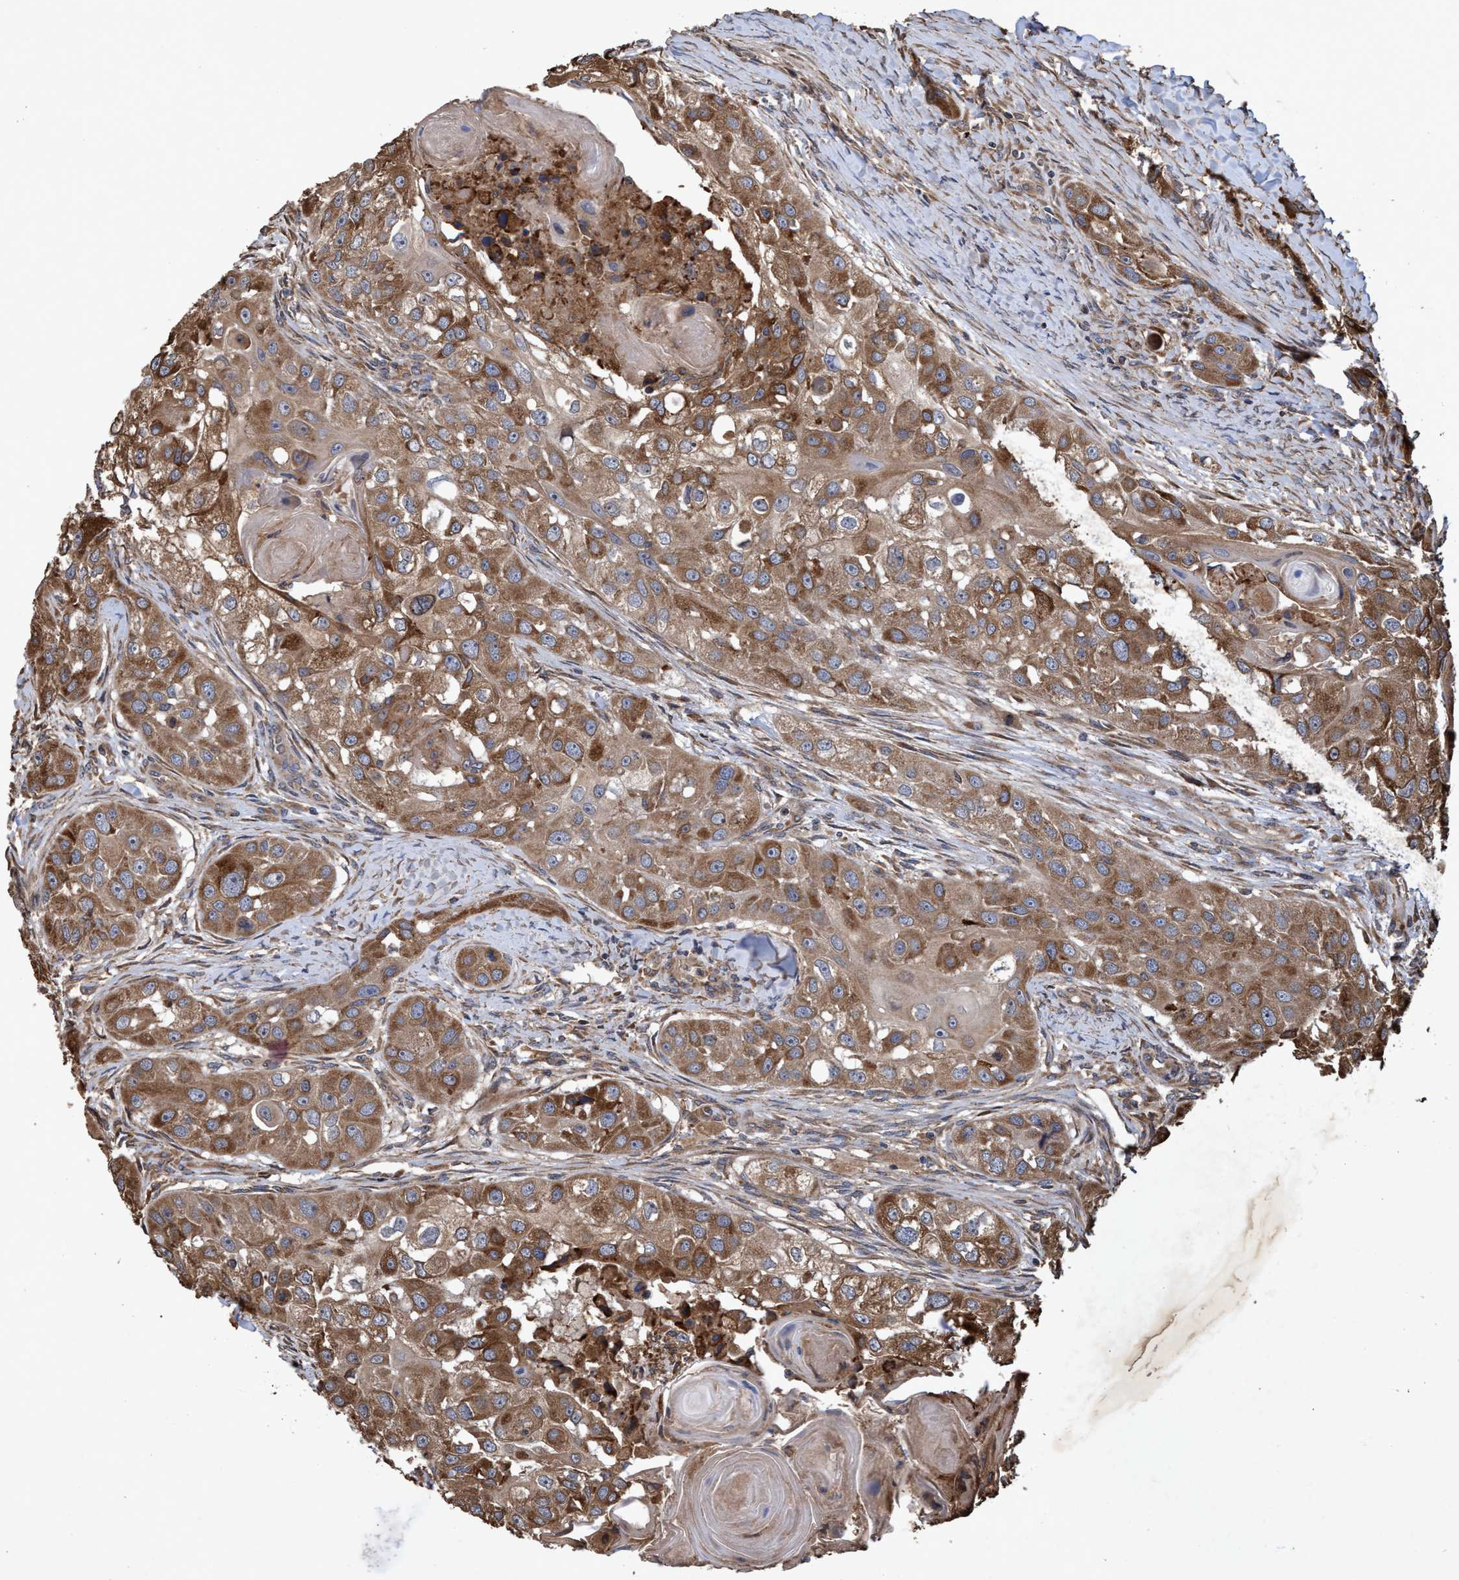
{"staining": {"intensity": "moderate", "quantity": ">75%", "location": "cytoplasmic/membranous"}, "tissue": "head and neck cancer", "cell_type": "Tumor cells", "image_type": "cancer", "snomed": [{"axis": "morphology", "description": "Normal tissue, NOS"}, {"axis": "morphology", "description": "Squamous cell carcinoma, NOS"}, {"axis": "topography", "description": "Skeletal muscle"}, {"axis": "topography", "description": "Head-Neck"}], "caption": "Head and neck cancer stained with DAB (3,3'-diaminobenzidine) immunohistochemistry shows medium levels of moderate cytoplasmic/membranous staining in about >75% of tumor cells.", "gene": "CHMP6", "patient": {"sex": "male", "age": 51}}